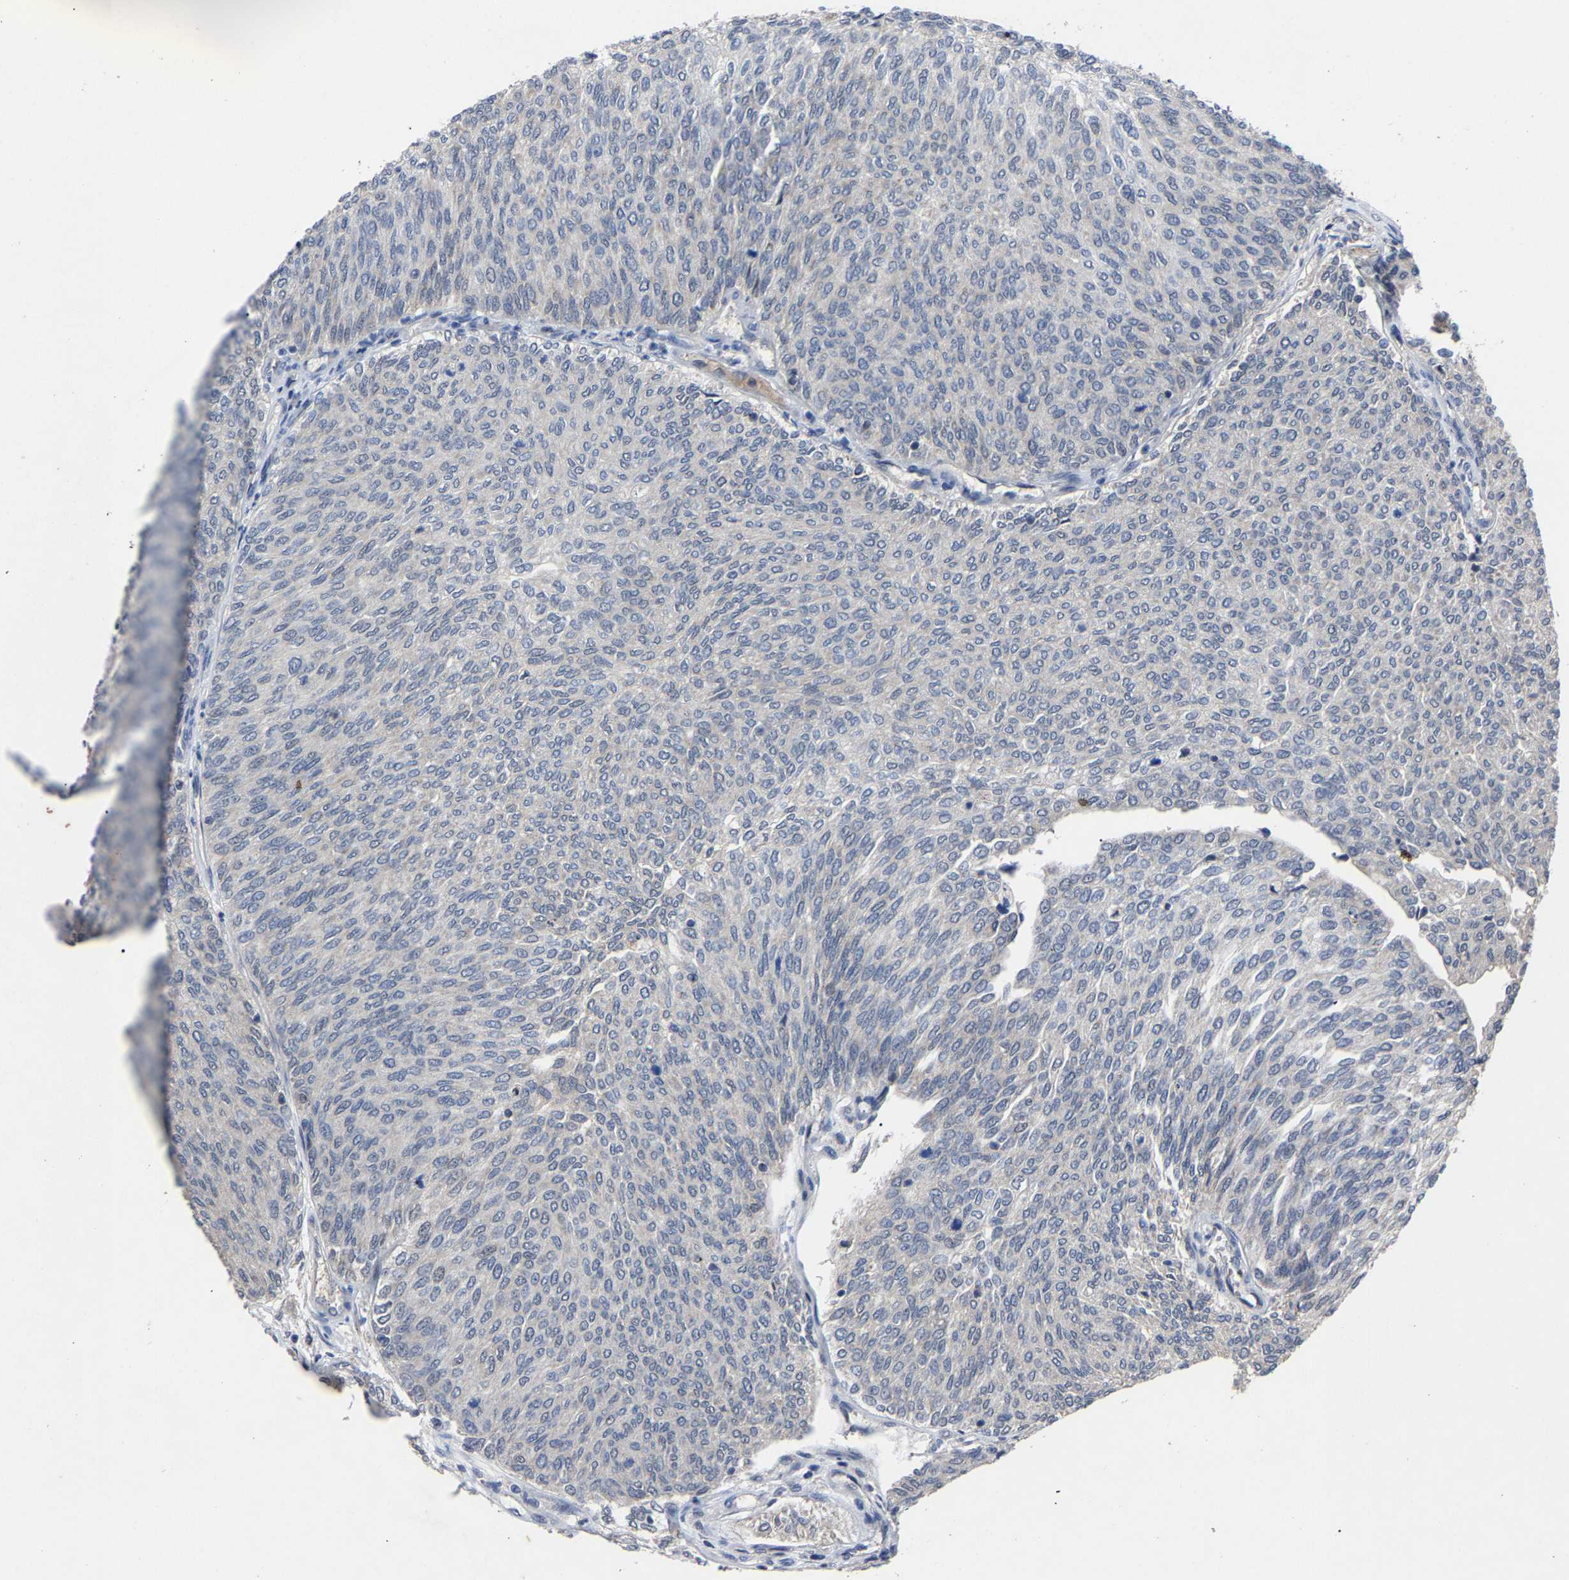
{"staining": {"intensity": "negative", "quantity": "none", "location": "none"}, "tissue": "urothelial cancer", "cell_type": "Tumor cells", "image_type": "cancer", "snomed": [{"axis": "morphology", "description": "Urothelial carcinoma, Low grade"}, {"axis": "topography", "description": "Urinary bladder"}], "caption": "Tumor cells show no significant protein positivity in urothelial cancer. (Stains: DAB immunohistochemistry (IHC) with hematoxylin counter stain, Microscopy: brightfield microscopy at high magnification).", "gene": "LSM8", "patient": {"sex": "female", "age": 79}}